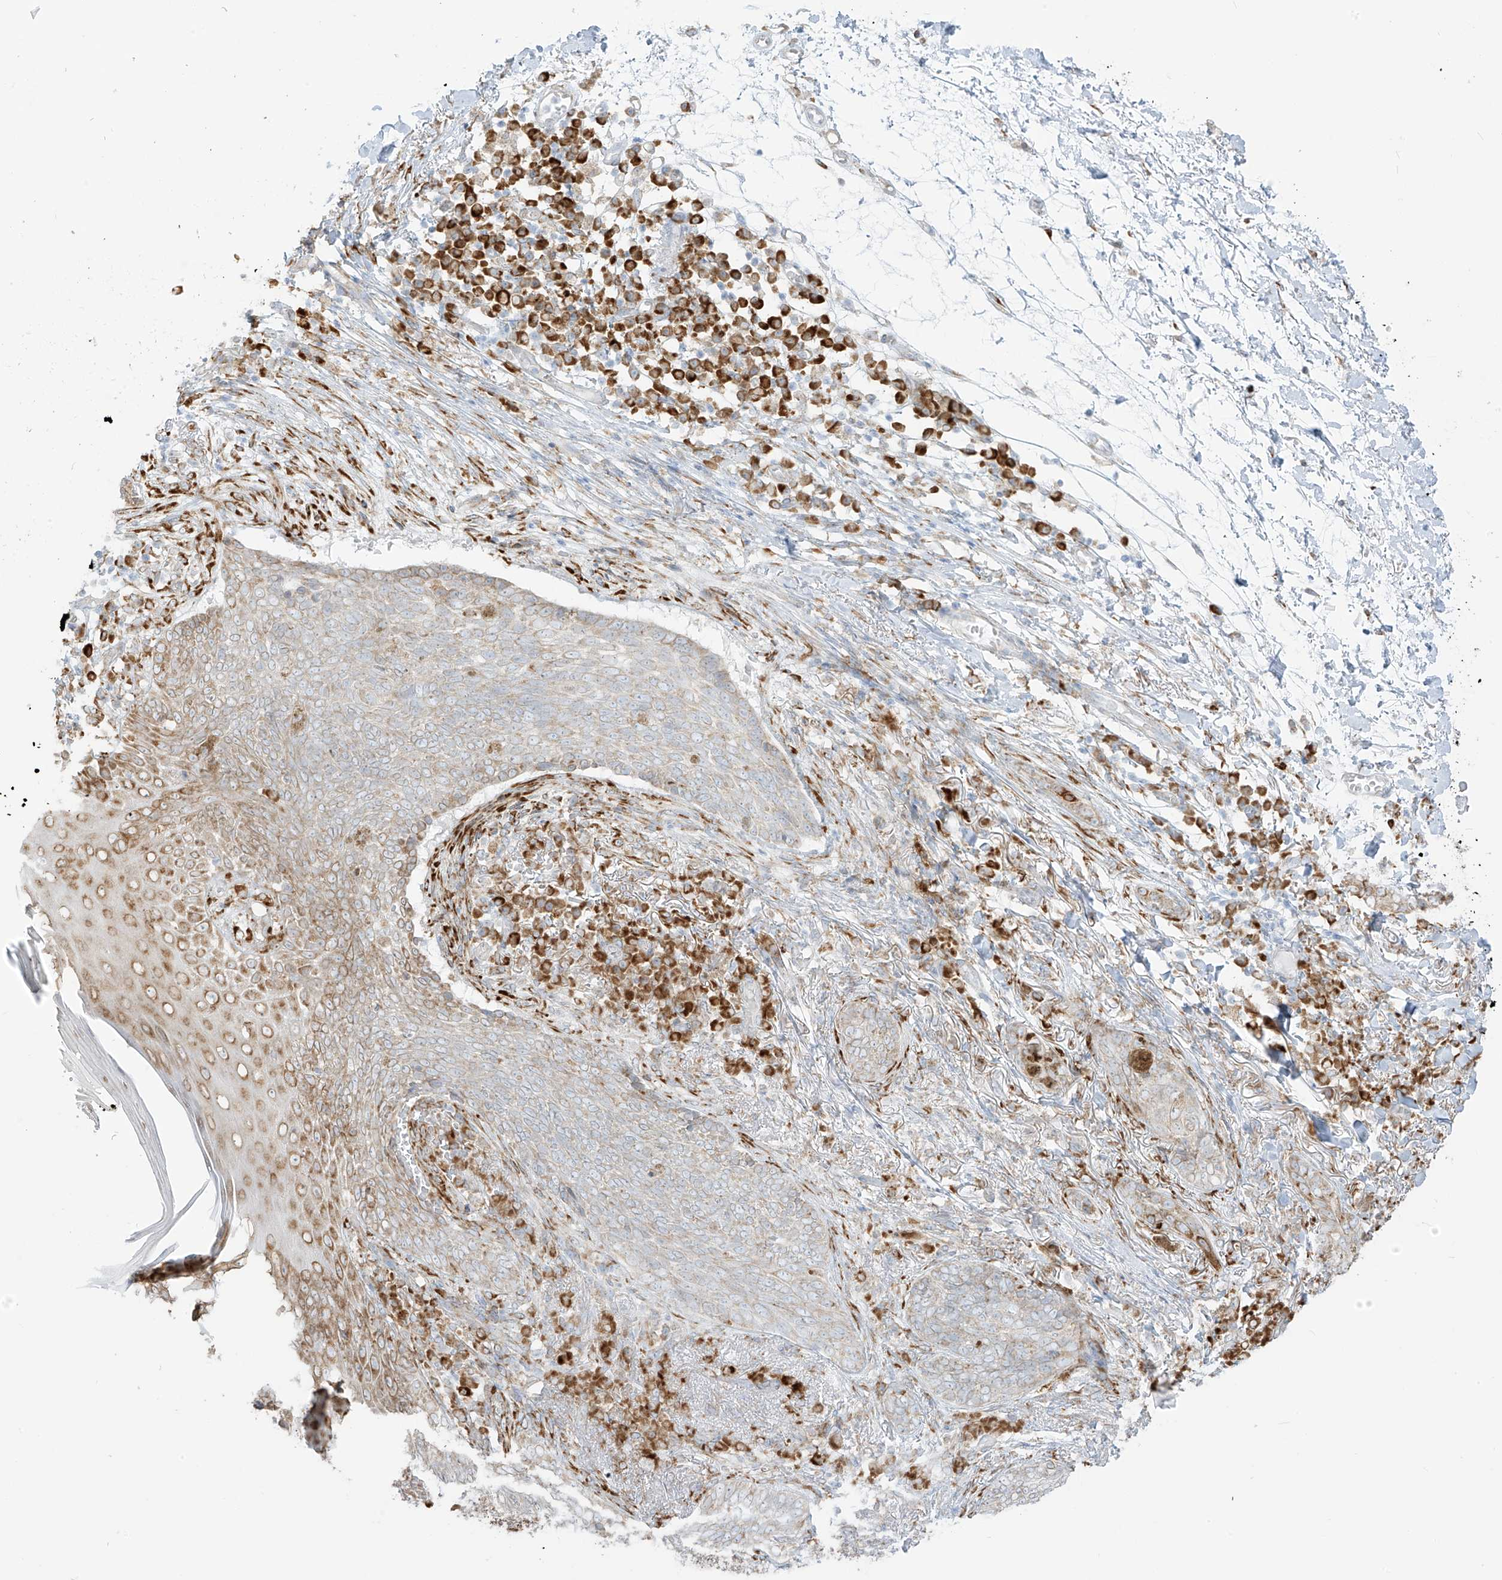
{"staining": {"intensity": "weak", "quantity": "<25%", "location": "cytoplasmic/membranous"}, "tissue": "skin cancer", "cell_type": "Tumor cells", "image_type": "cancer", "snomed": [{"axis": "morphology", "description": "Basal cell carcinoma"}, {"axis": "topography", "description": "Skin"}], "caption": "High power microscopy micrograph of an immunohistochemistry image of skin basal cell carcinoma, revealing no significant staining in tumor cells. The staining was performed using DAB (3,3'-diaminobenzidine) to visualize the protein expression in brown, while the nuclei were stained in blue with hematoxylin (Magnification: 20x).", "gene": "LRRC59", "patient": {"sex": "male", "age": 85}}